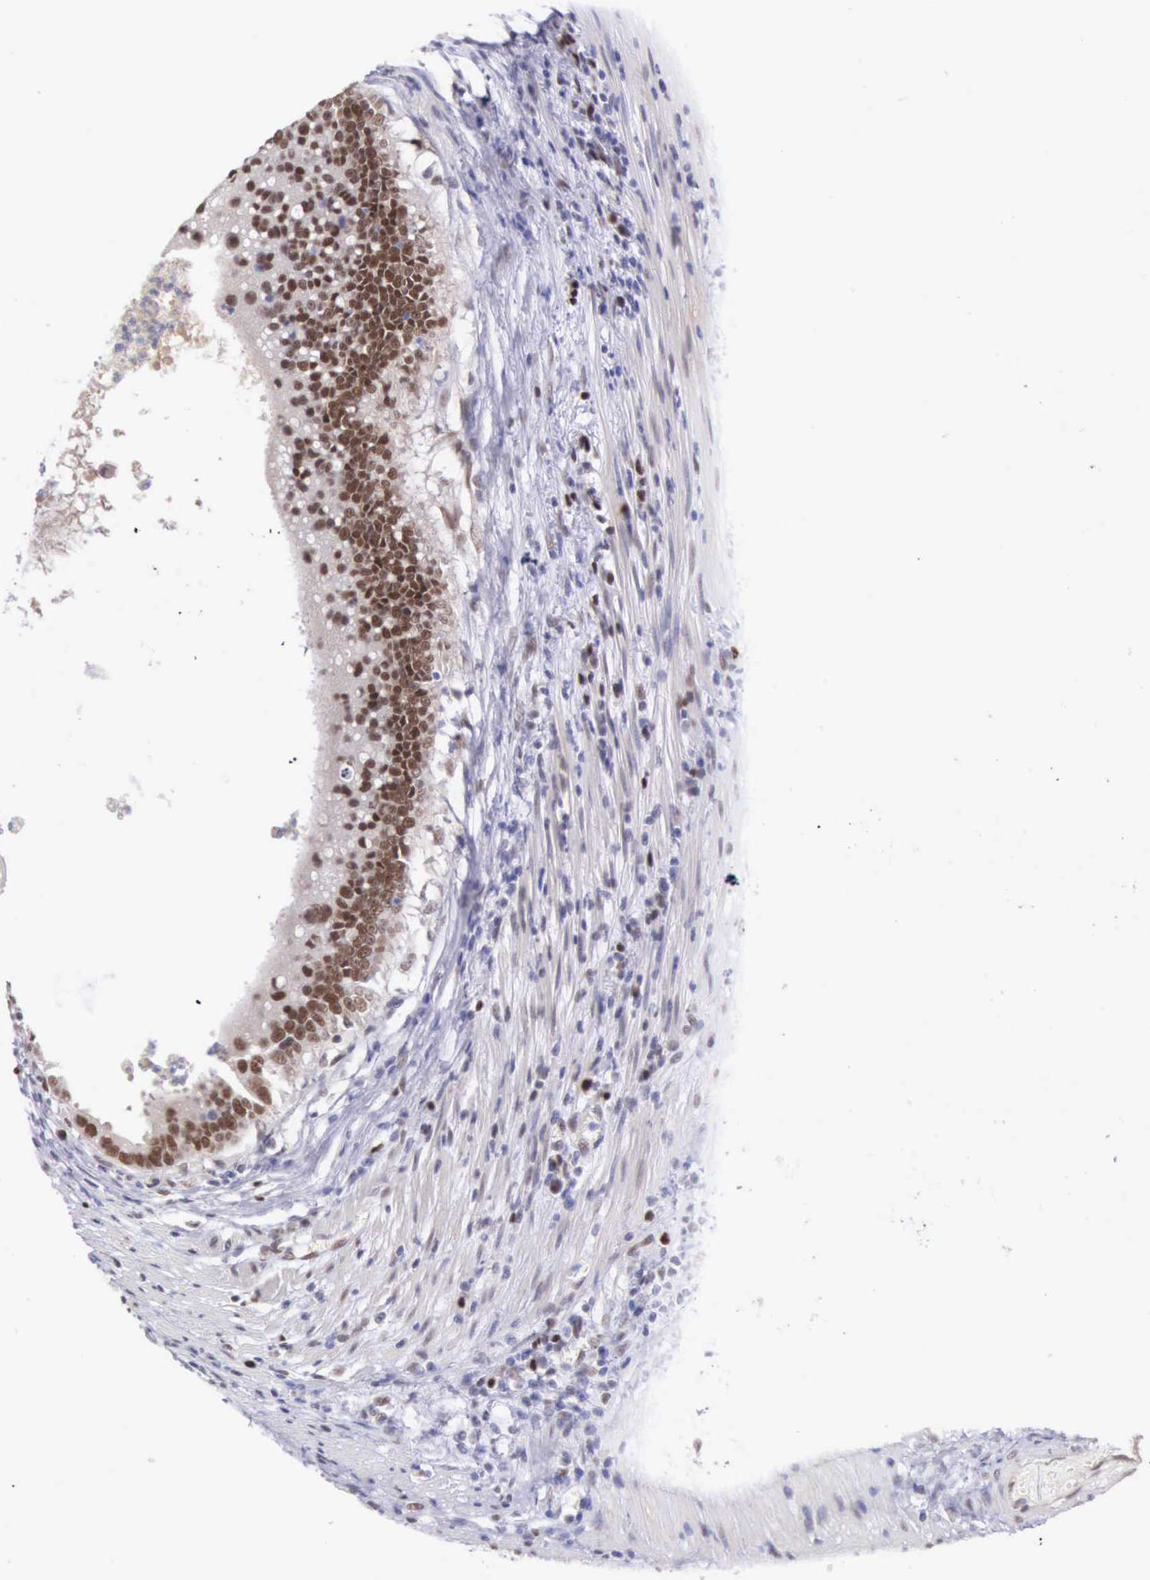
{"staining": {"intensity": "strong", "quantity": ">75%", "location": "nuclear"}, "tissue": "colorectal cancer", "cell_type": "Tumor cells", "image_type": "cancer", "snomed": [{"axis": "morphology", "description": "Adenocarcinoma, NOS"}, {"axis": "topography", "description": "Rectum"}], "caption": "Brown immunohistochemical staining in human colorectal adenocarcinoma shows strong nuclear positivity in about >75% of tumor cells.", "gene": "CCDC117", "patient": {"sex": "female", "age": 81}}